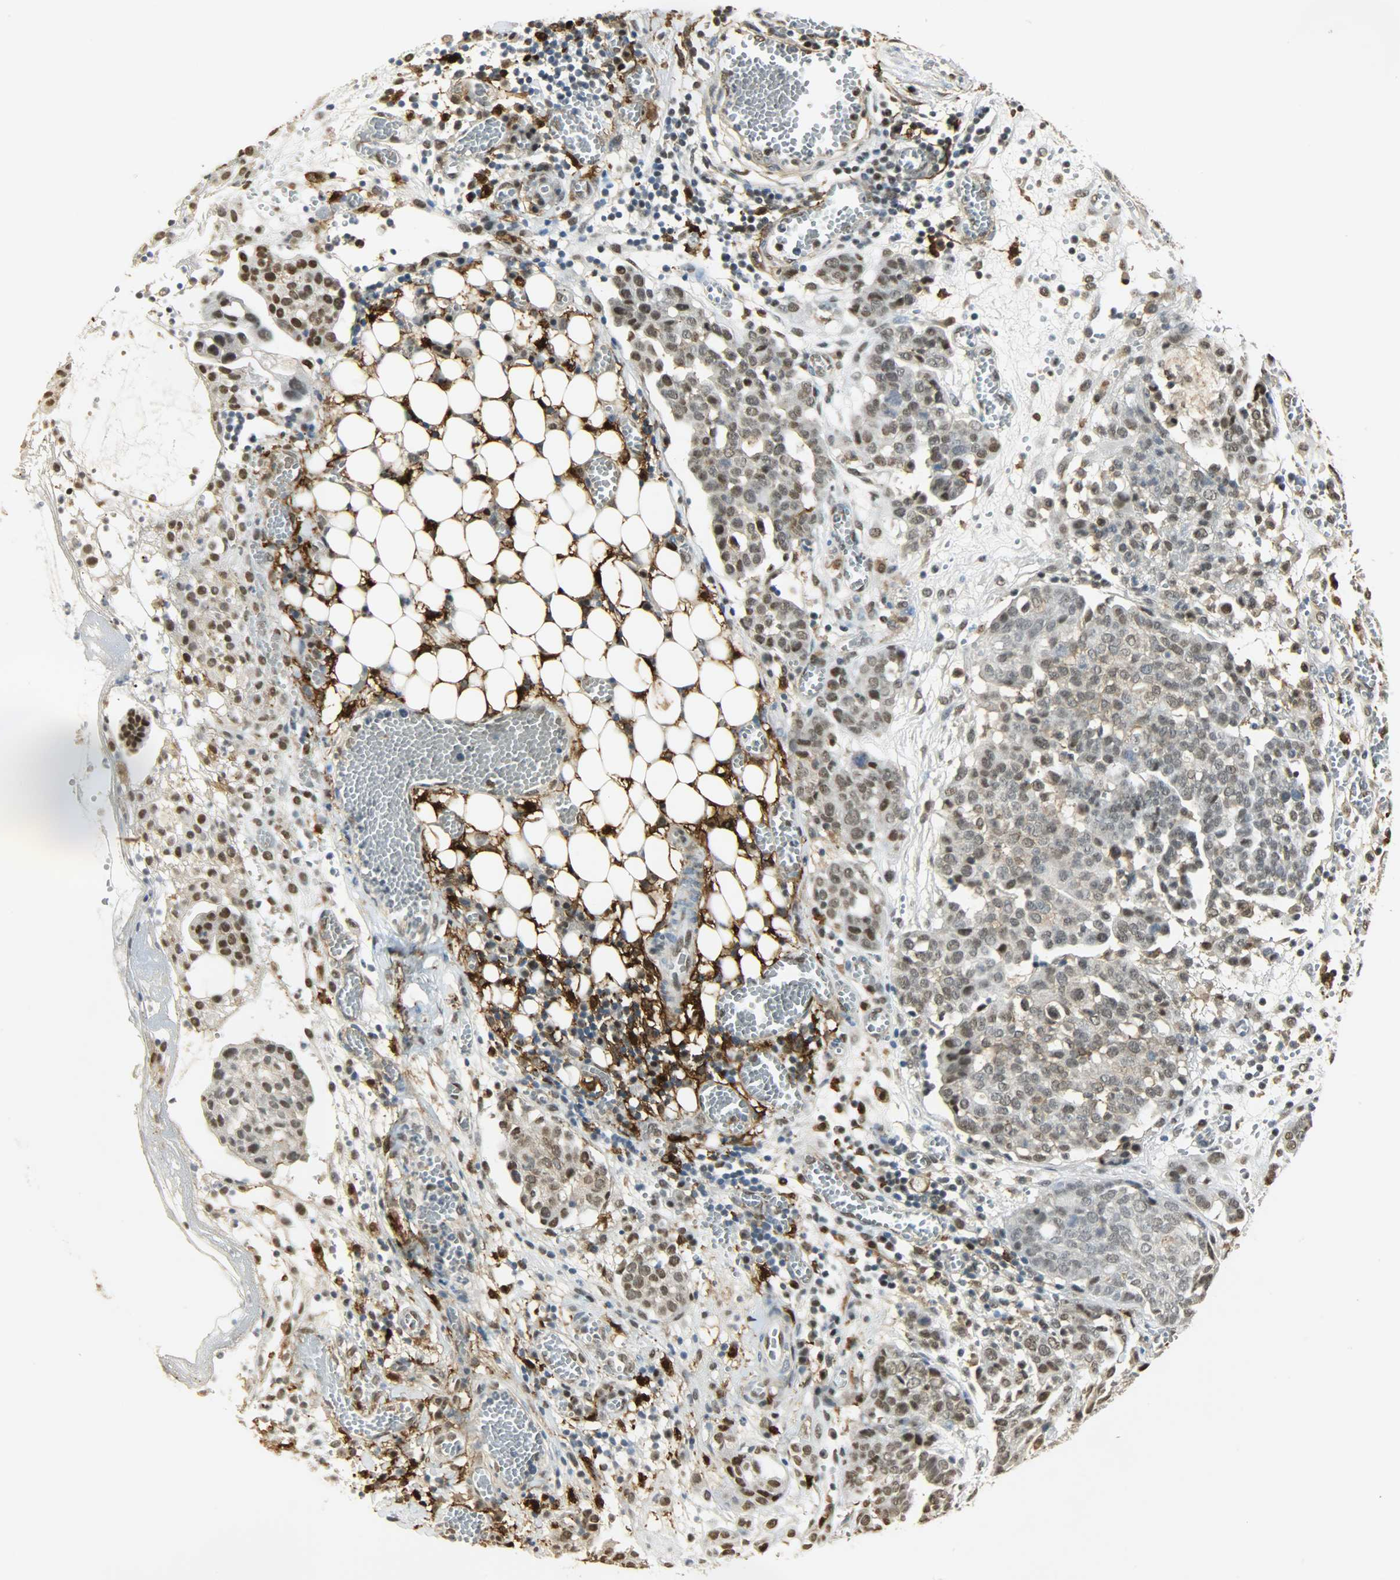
{"staining": {"intensity": "weak", "quantity": ">75%", "location": "nuclear"}, "tissue": "ovarian cancer", "cell_type": "Tumor cells", "image_type": "cancer", "snomed": [{"axis": "morphology", "description": "Cystadenocarcinoma, serous, NOS"}, {"axis": "topography", "description": "Soft tissue"}, {"axis": "topography", "description": "Ovary"}], "caption": "A photomicrograph showing weak nuclear expression in approximately >75% of tumor cells in ovarian cancer, as visualized by brown immunohistochemical staining.", "gene": "NGFR", "patient": {"sex": "female", "age": 57}}